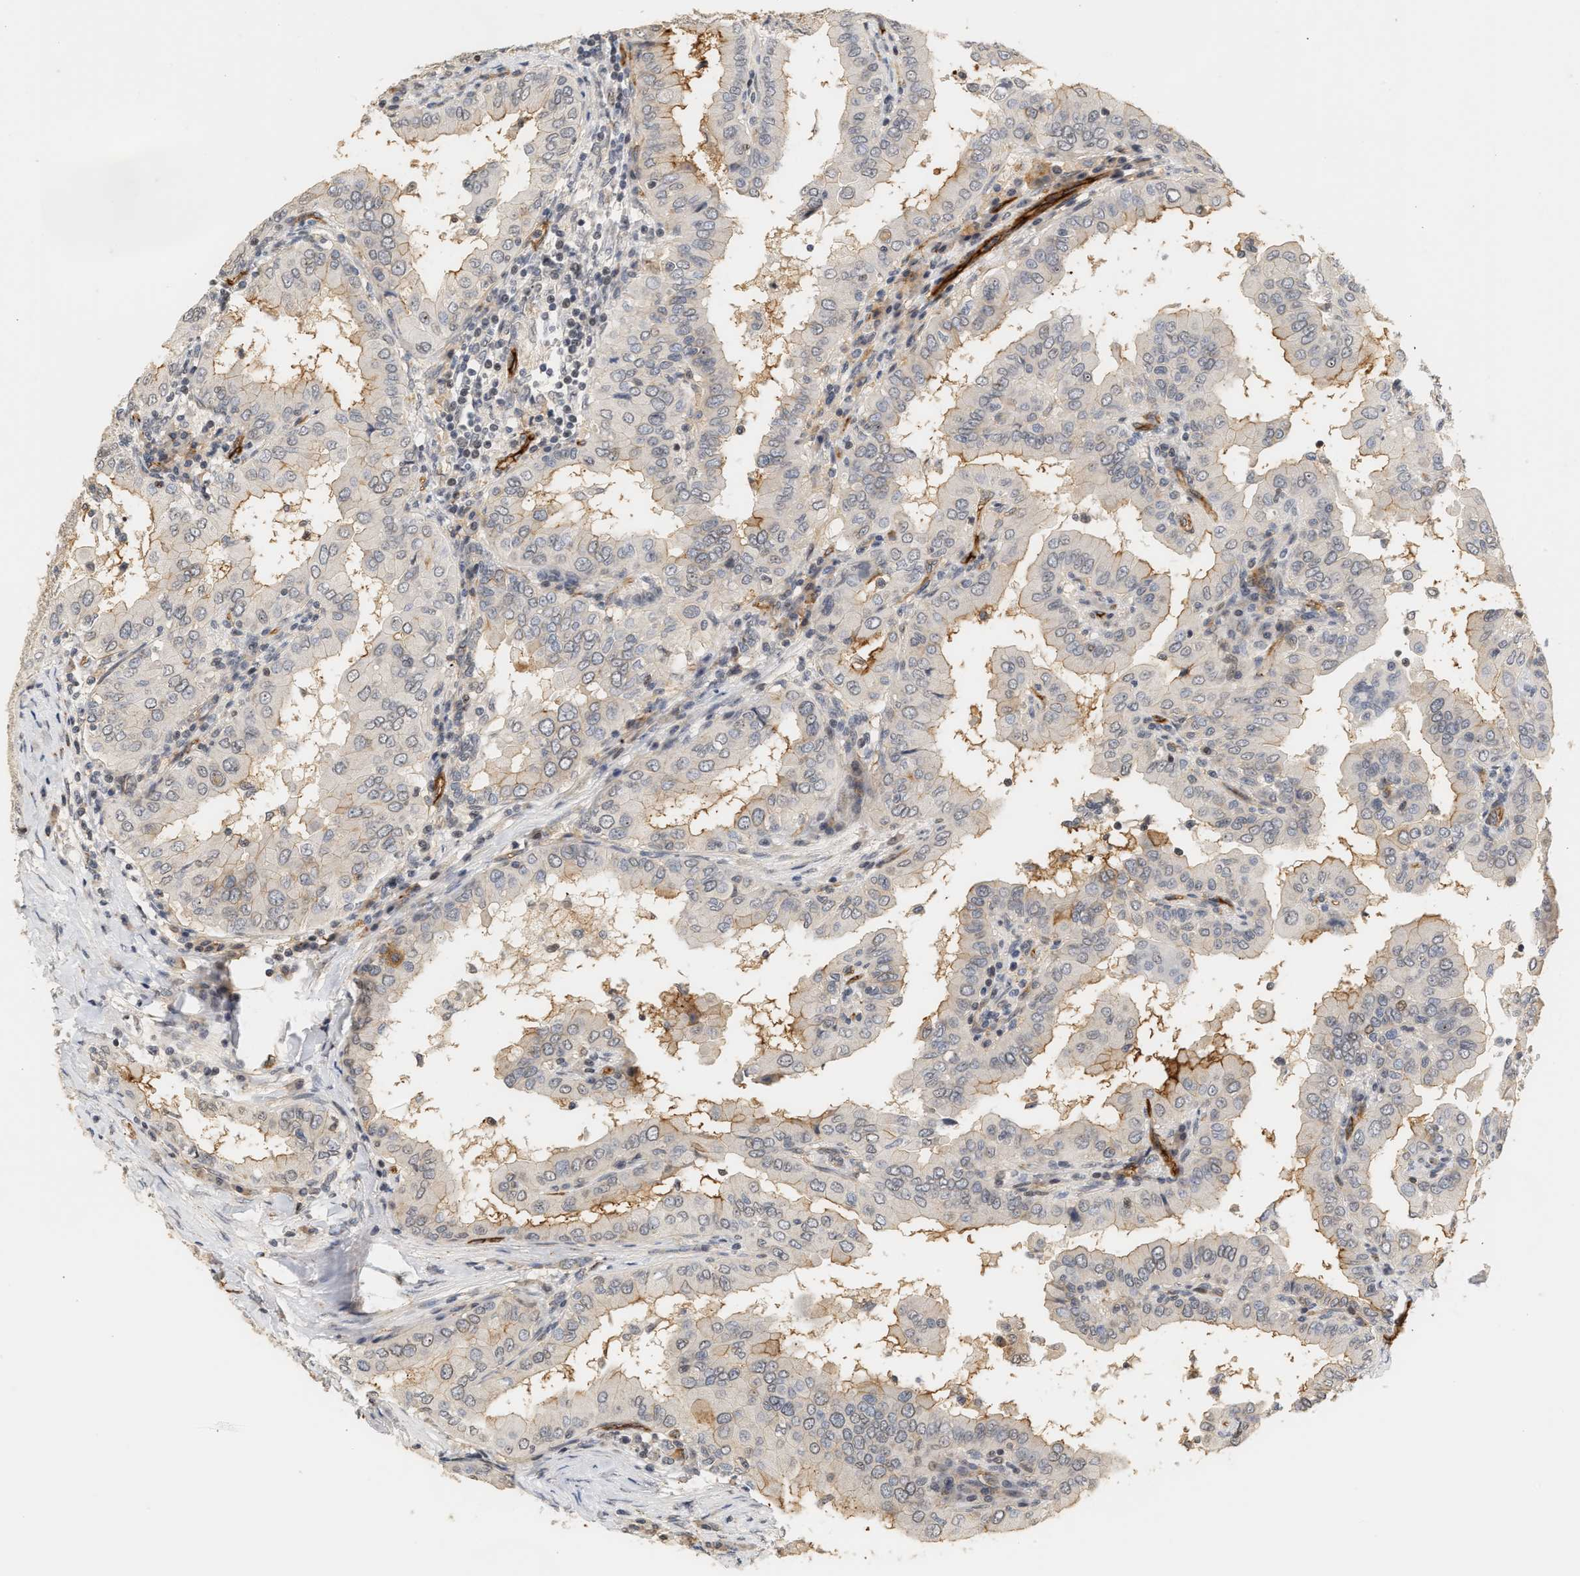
{"staining": {"intensity": "negative", "quantity": "none", "location": "none"}, "tissue": "thyroid cancer", "cell_type": "Tumor cells", "image_type": "cancer", "snomed": [{"axis": "morphology", "description": "Papillary adenocarcinoma, NOS"}, {"axis": "topography", "description": "Thyroid gland"}], "caption": "Image shows no protein staining in tumor cells of thyroid cancer (papillary adenocarcinoma) tissue. (Immunohistochemistry, brightfield microscopy, high magnification).", "gene": "PLXND1", "patient": {"sex": "male", "age": 33}}